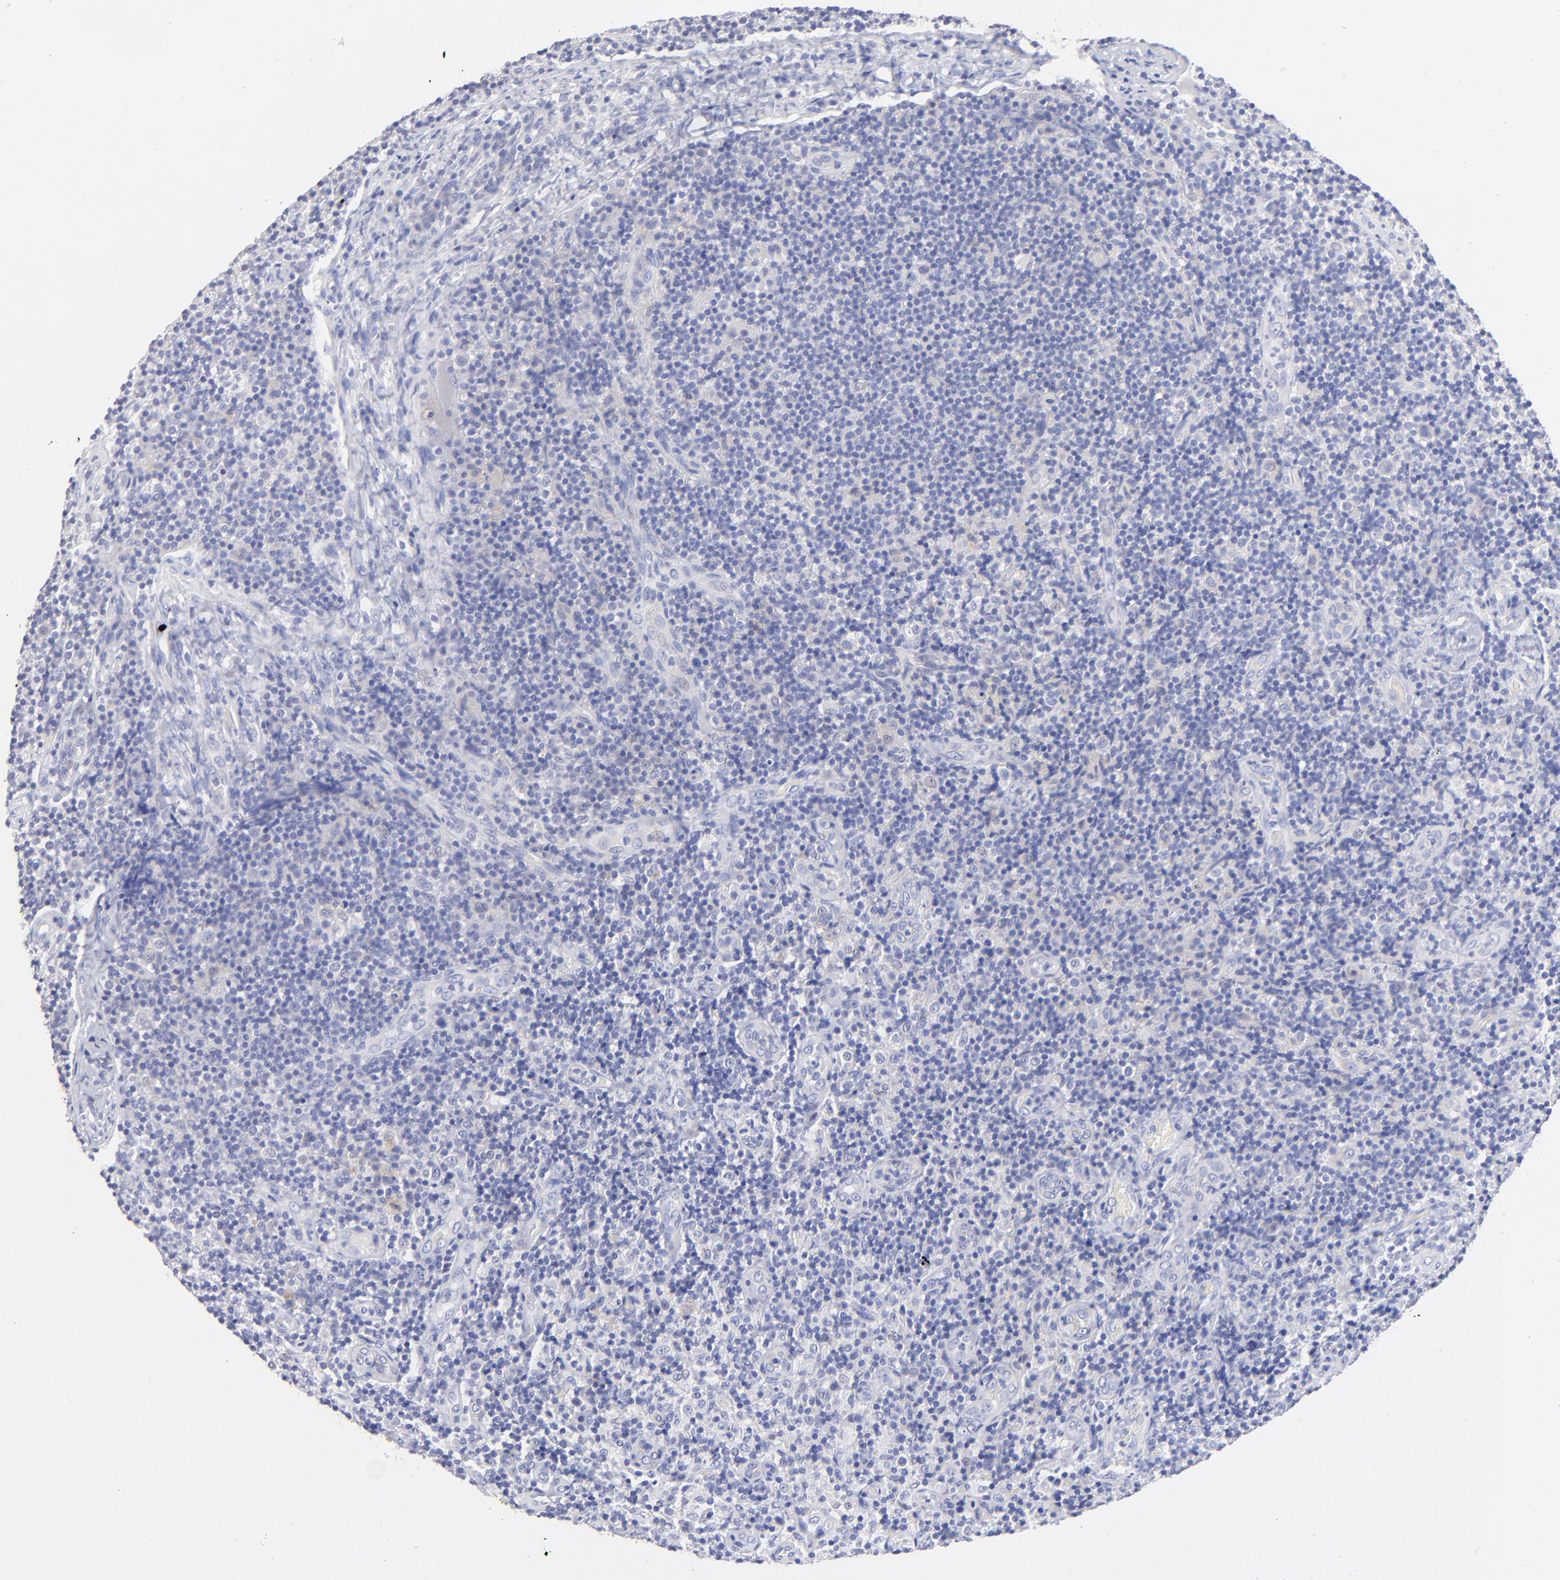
{"staining": {"intensity": "negative", "quantity": "none", "location": "none"}, "tissue": "lymph node", "cell_type": "Germinal center cells", "image_type": "normal", "snomed": [{"axis": "morphology", "description": "Normal tissue, NOS"}, {"axis": "morphology", "description": "Inflammation, NOS"}, {"axis": "topography", "description": "Lymph node"}], "caption": "Immunohistochemistry image of unremarkable lymph node: human lymph node stained with DAB (3,3'-diaminobenzidine) exhibits no significant protein expression in germinal center cells.", "gene": "HORMAD2", "patient": {"sex": "male", "age": 46}}